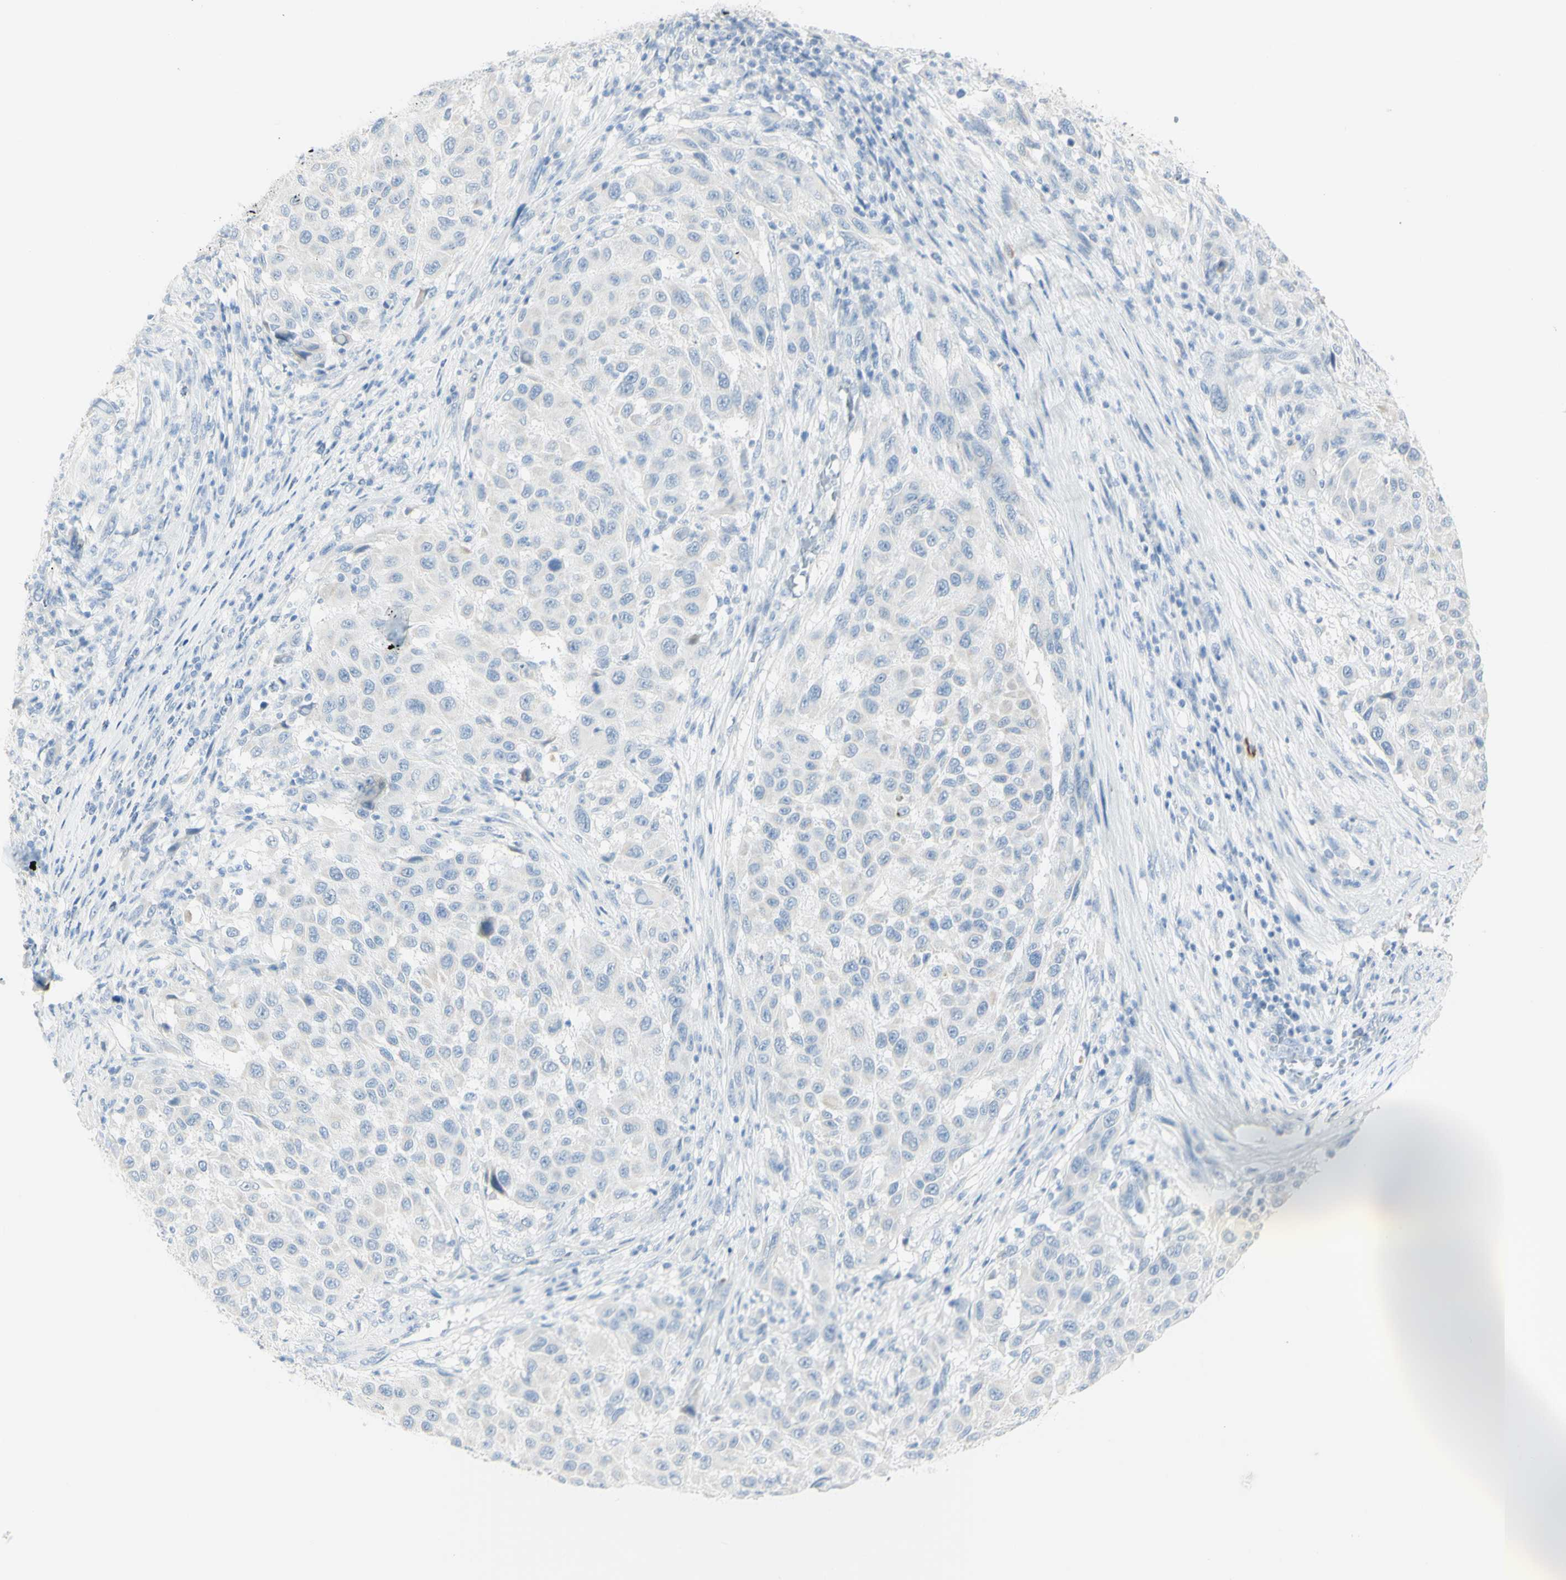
{"staining": {"intensity": "negative", "quantity": "none", "location": "none"}, "tissue": "melanoma", "cell_type": "Tumor cells", "image_type": "cancer", "snomed": [{"axis": "morphology", "description": "Malignant melanoma, Metastatic site"}, {"axis": "topography", "description": "Lymph node"}], "caption": "Immunohistochemistry (IHC) of melanoma displays no staining in tumor cells.", "gene": "LETM1", "patient": {"sex": "male", "age": 61}}